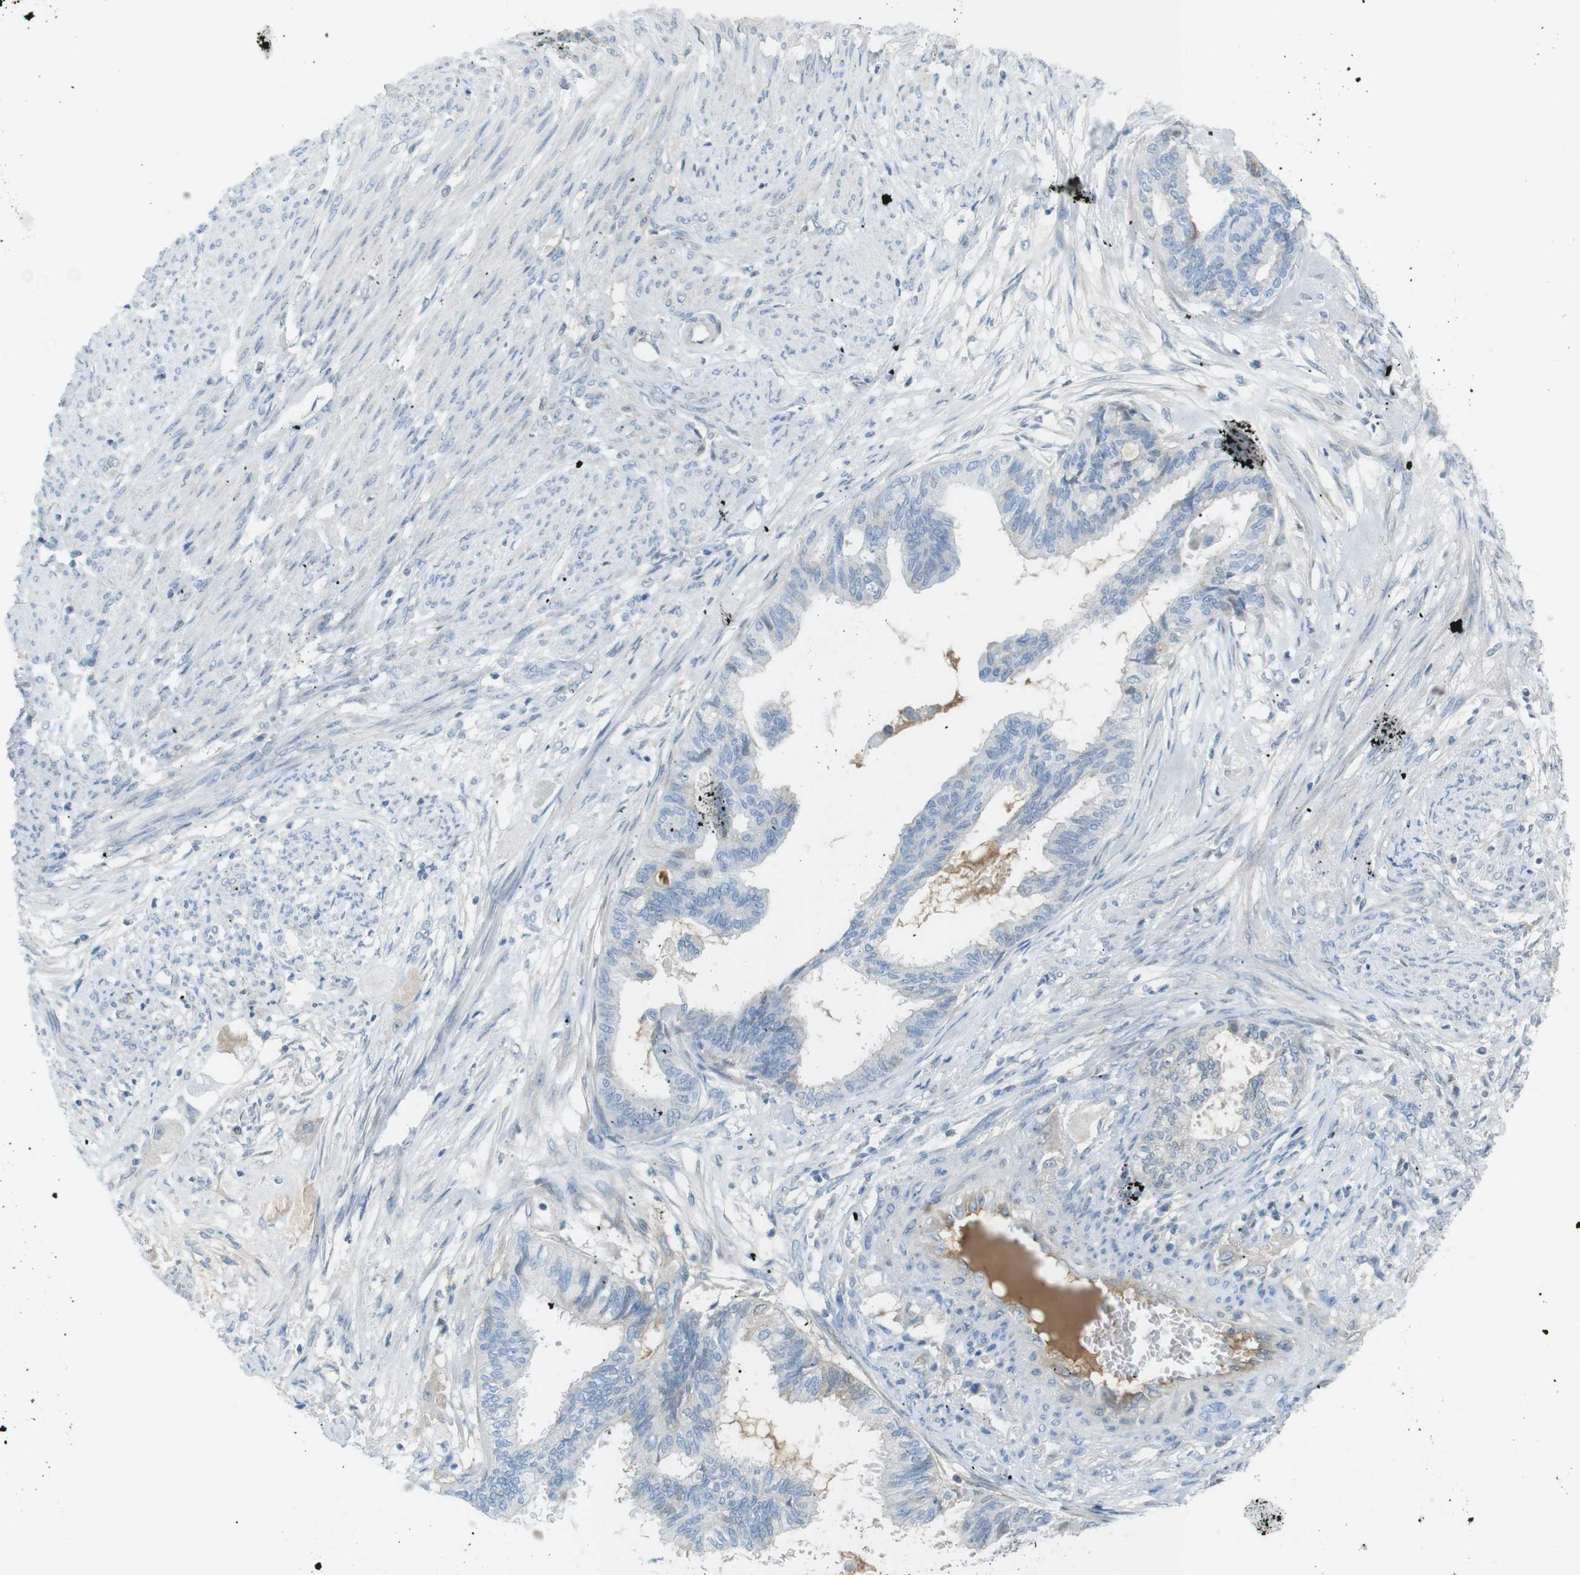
{"staining": {"intensity": "negative", "quantity": "none", "location": "none"}, "tissue": "cervical cancer", "cell_type": "Tumor cells", "image_type": "cancer", "snomed": [{"axis": "morphology", "description": "Normal tissue, NOS"}, {"axis": "morphology", "description": "Adenocarcinoma, NOS"}, {"axis": "topography", "description": "Cervix"}, {"axis": "topography", "description": "Endometrium"}], "caption": "Immunohistochemistry (IHC) of human adenocarcinoma (cervical) exhibits no staining in tumor cells.", "gene": "AZGP1", "patient": {"sex": "female", "age": 86}}